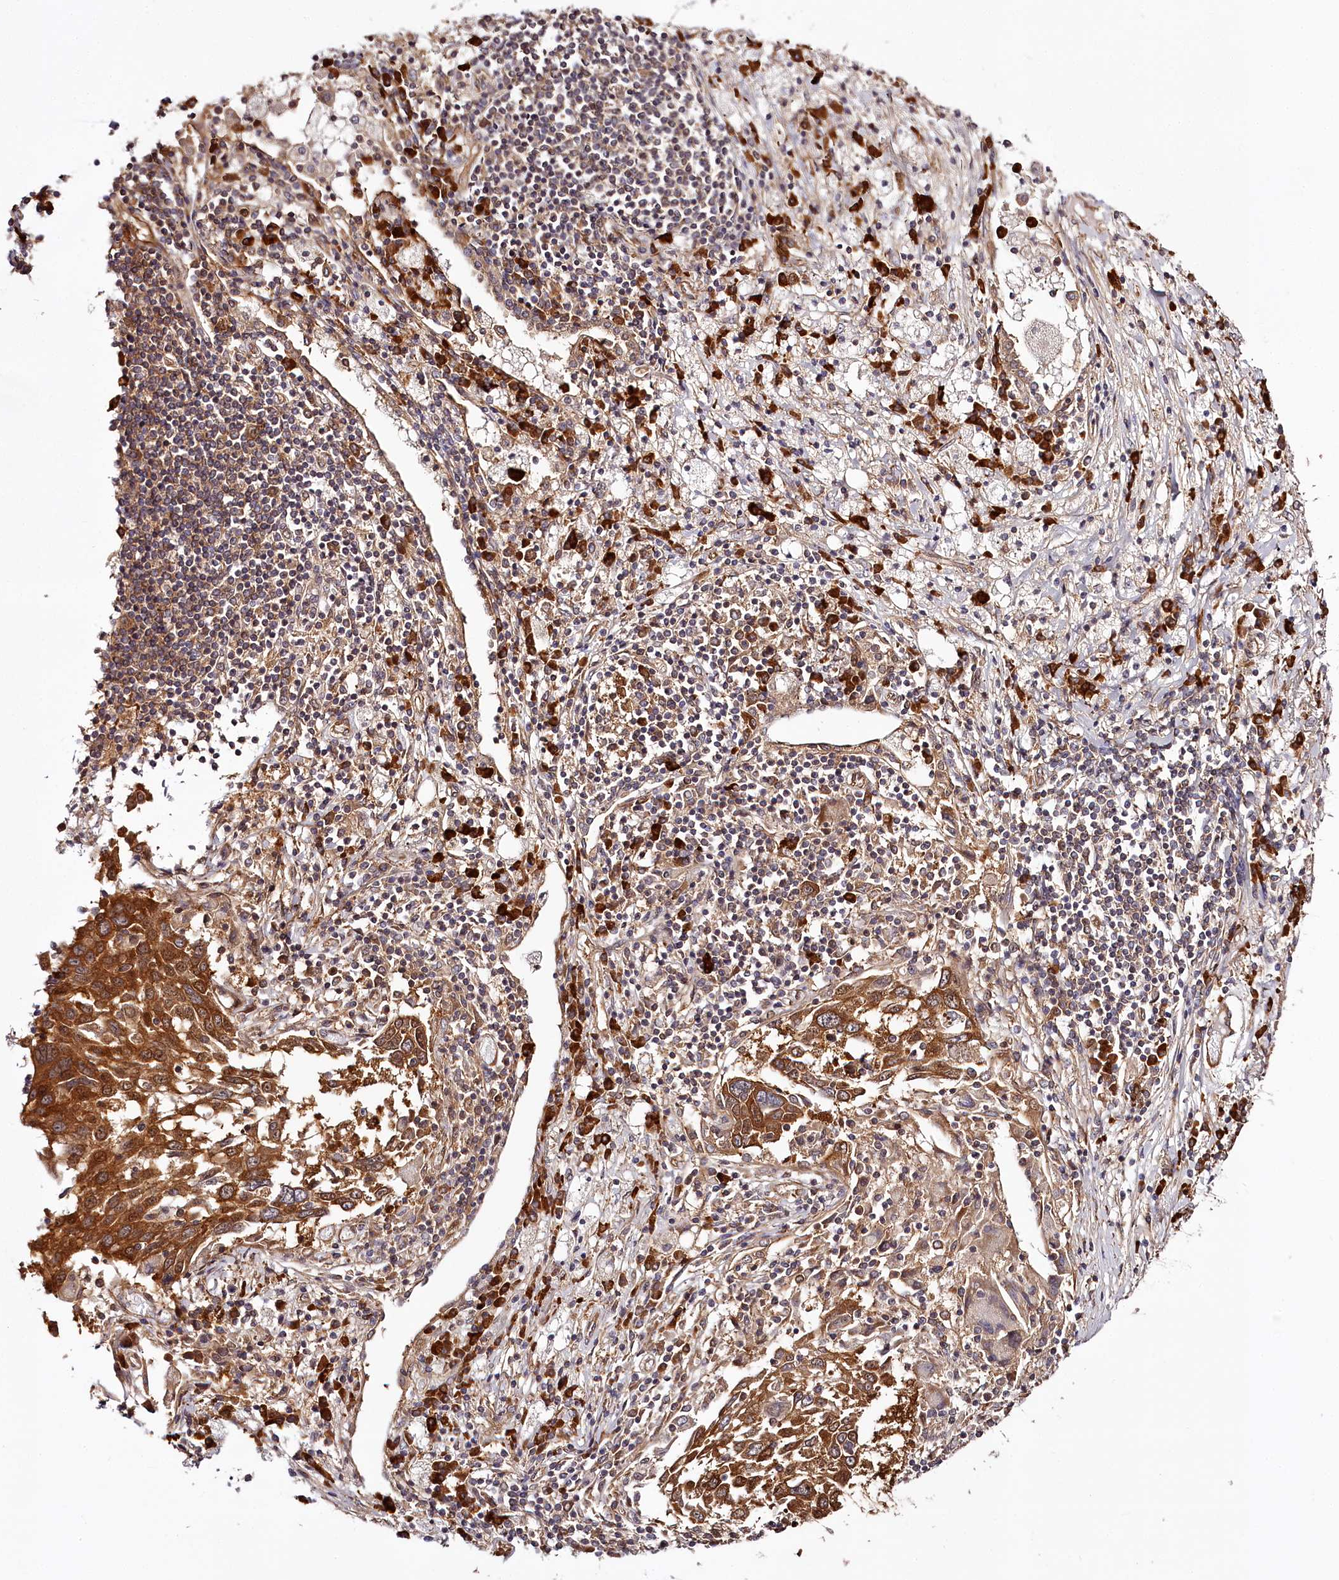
{"staining": {"intensity": "moderate", "quantity": ">75%", "location": "cytoplasmic/membranous"}, "tissue": "lung cancer", "cell_type": "Tumor cells", "image_type": "cancer", "snomed": [{"axis": "morphology", "description": "Squamous cell carcinoma, NOS"}, {"axis": "topography", "description": "Lung"}], "caption": "Immunohistochemical staining of squamous cell carcinoma (lung) shows medium levels of moderate cytoplasmic/membranous protein expression in about >75% of tumor cells.", "gene": "TARS1", "patient": {"sex": "male", "age": 65}}